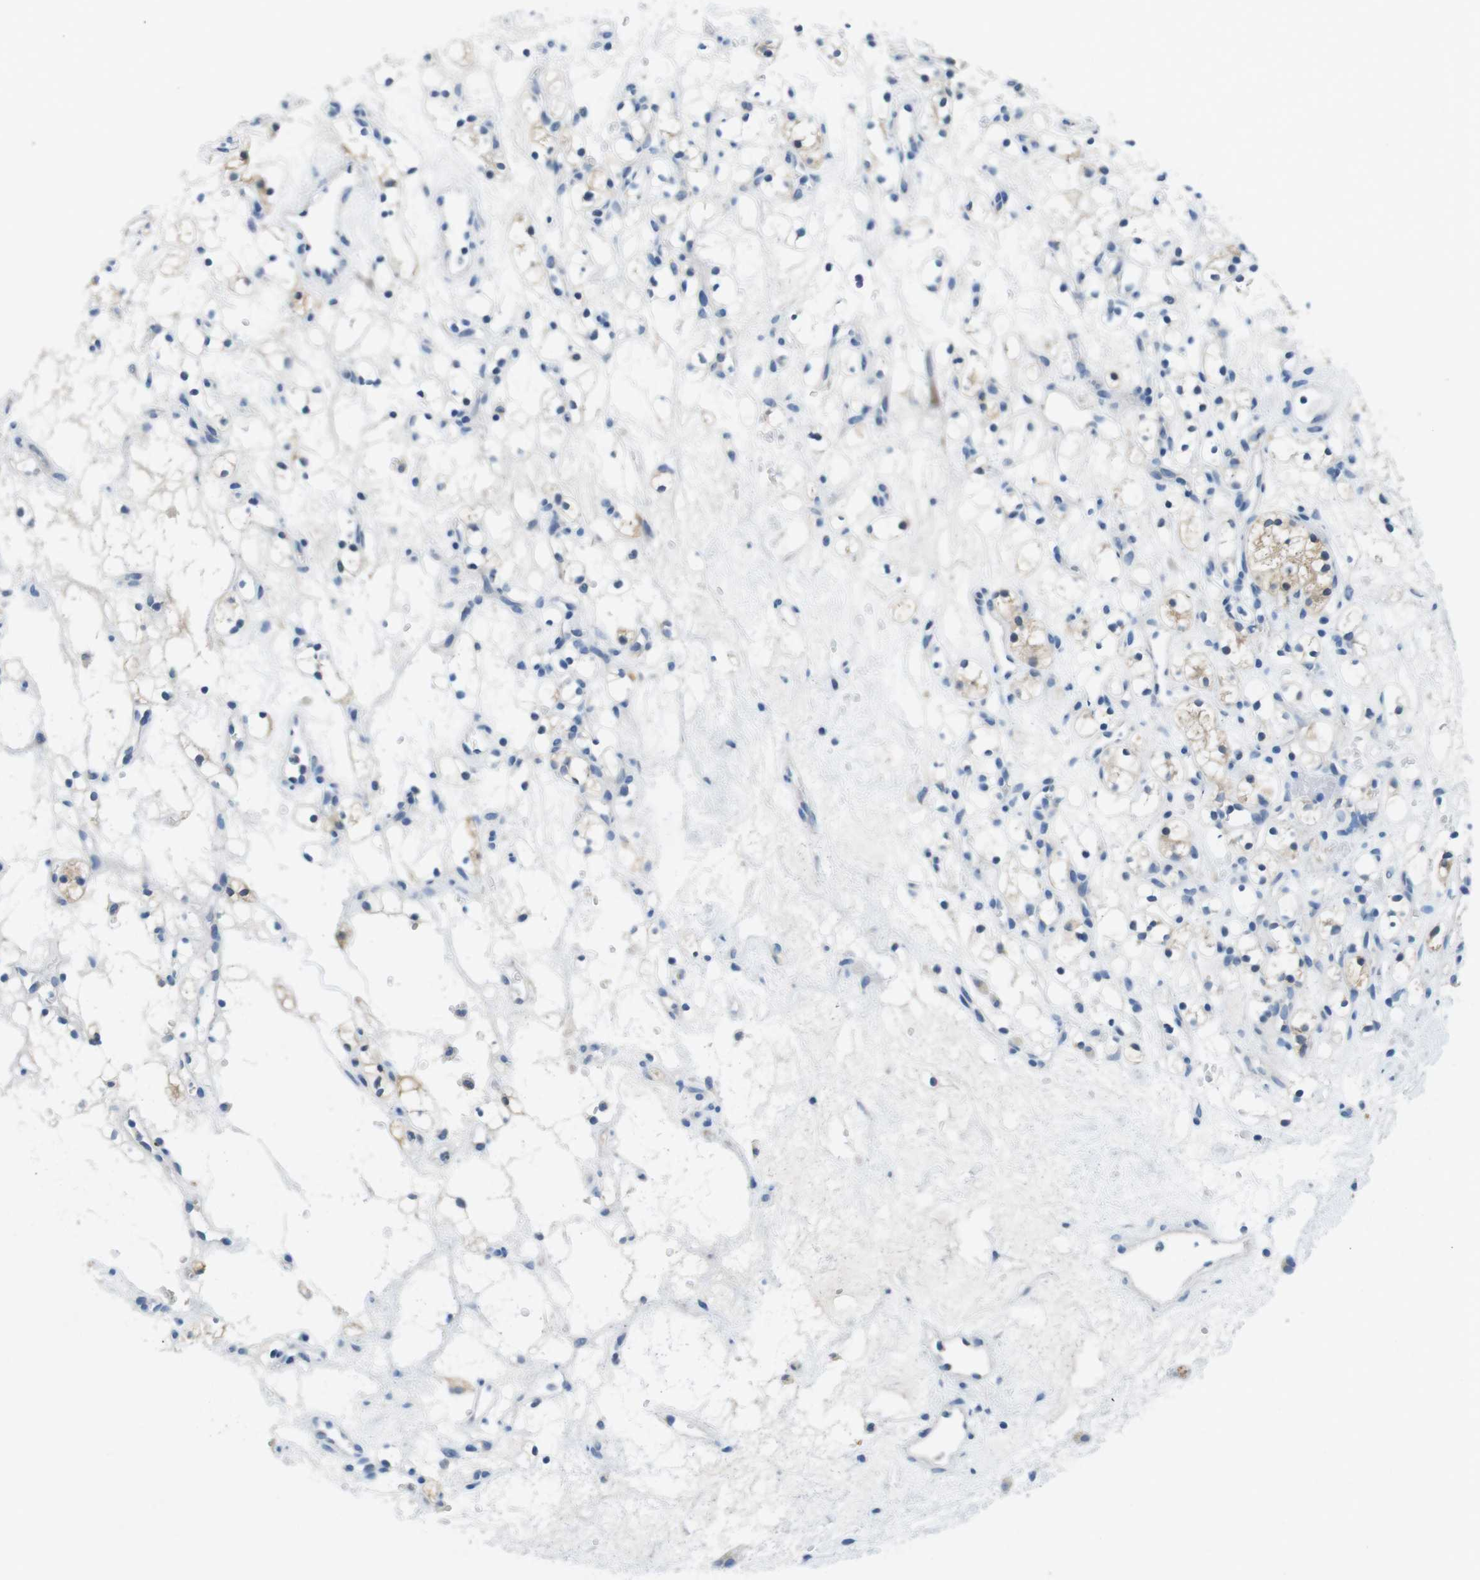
{"staining": {"intensity": "negative", "quantity": "none", "location": "none"}, "tissue": "renal cancer", "cell_type": "Tumor cells", "image_type": "cancer", "snomed": [{"axis": "morphology", "description": "Adenocarcinoma, NOS"}, {"axis": "topography", "description": "Kidney"}], "caption": "Adenocarcinoma (renal) stained for a protein using IHC displays no staining tumor cells.", "gene": "SLC35A3", "patient": {"sex": "female", "age": 60}}